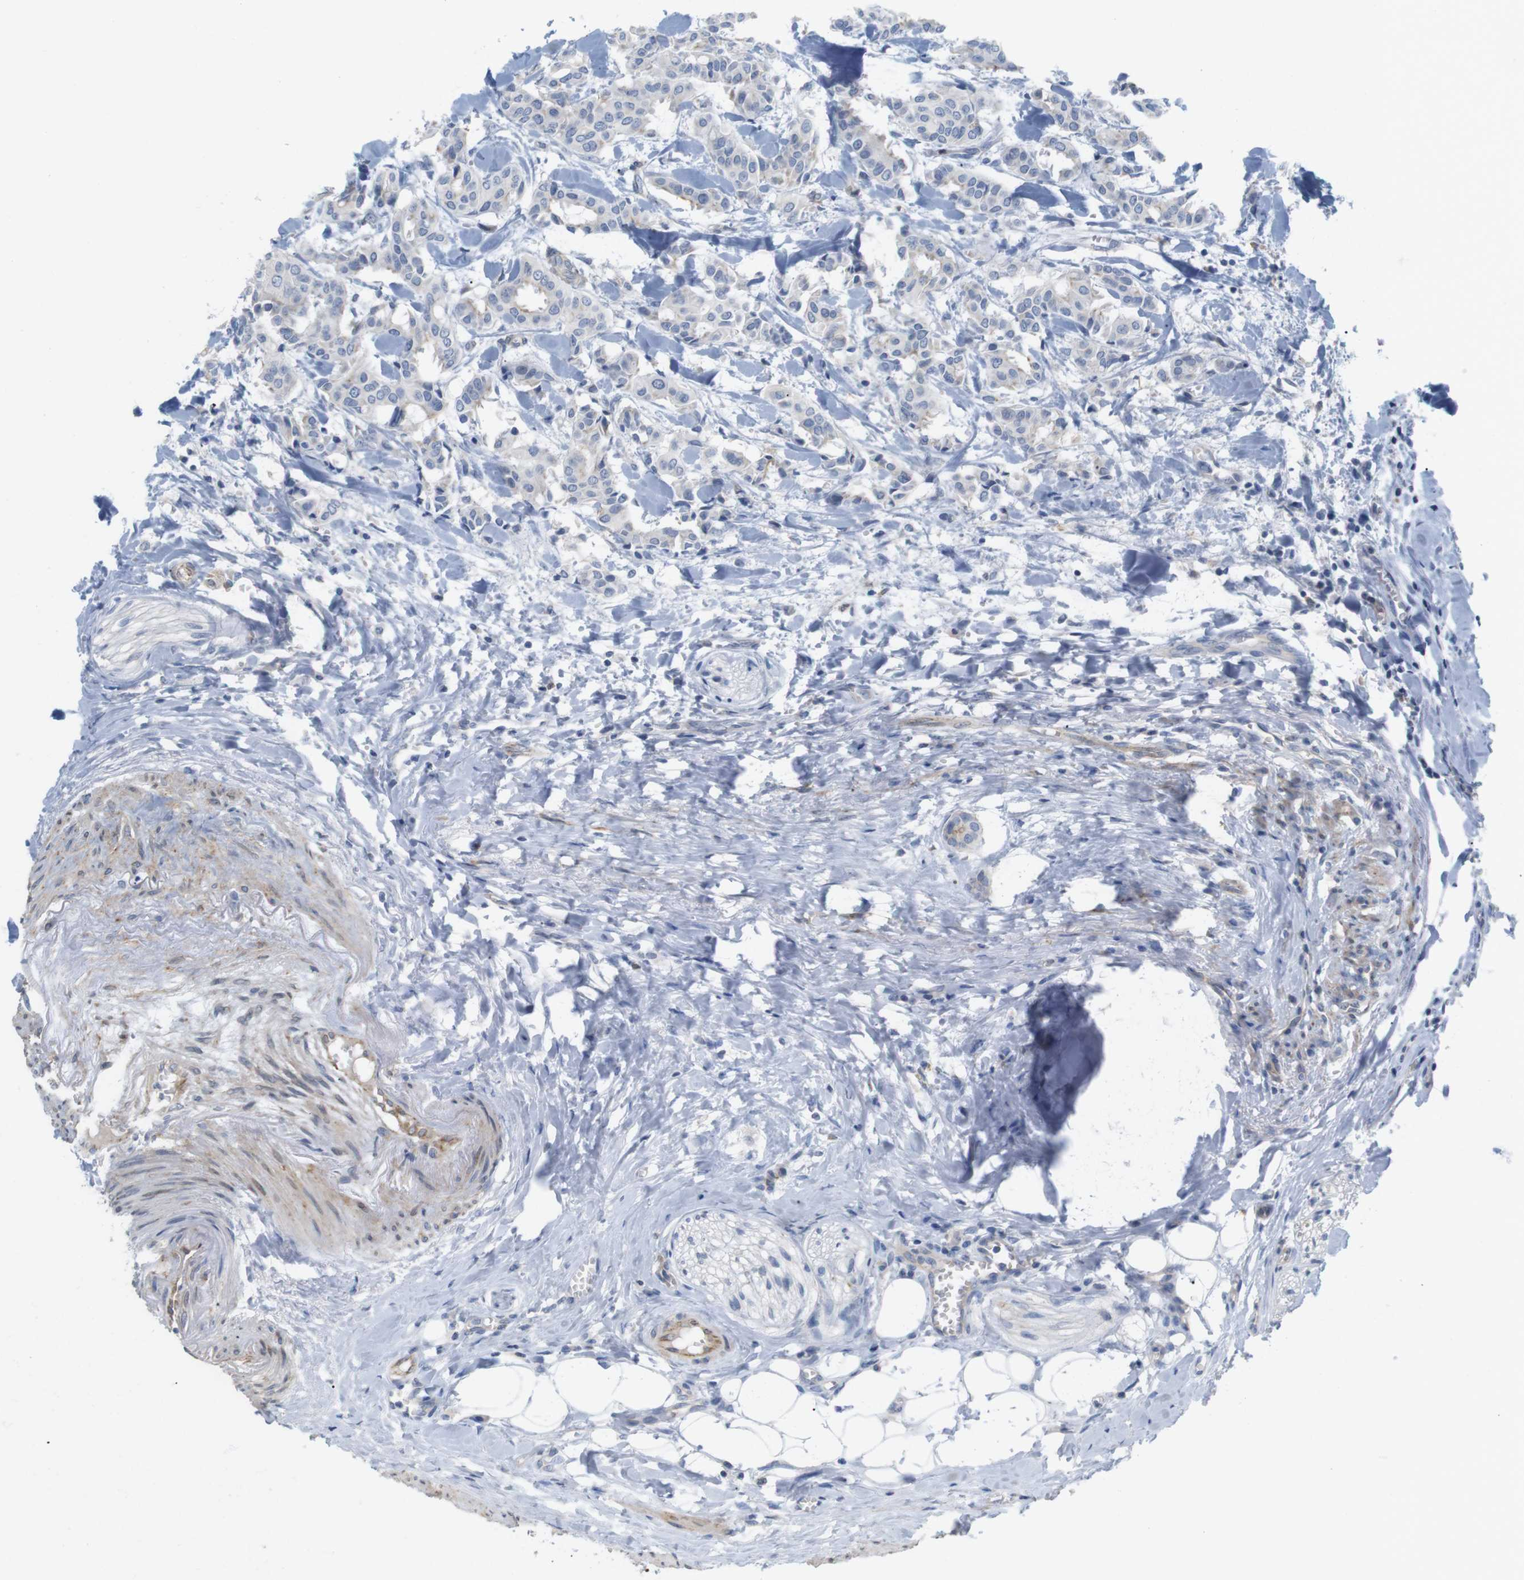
{"staining": {"intensity": "weak", "quantity": "<25%", "location": "cytoplasmic/membranous"}, "tissue": "head and neck cancer", "cell_type": "Tumor cells", "image_type": "cancer", "snomed": [{"axis": "morphology", "description": "Adenocarcinoma, NOS"}, {"axis": "topography", "description": "Salivary gland"}, {"axis": "topography", "description": "Head-Neck"}], "caption": "This is an immunohistochemistry (IHC) micrograph of human adenocarcinoma (head and neck). There is no positivity in tumor cells.", "gene": "ITPR1", "patient": {"sex": "female", "age": 59}}